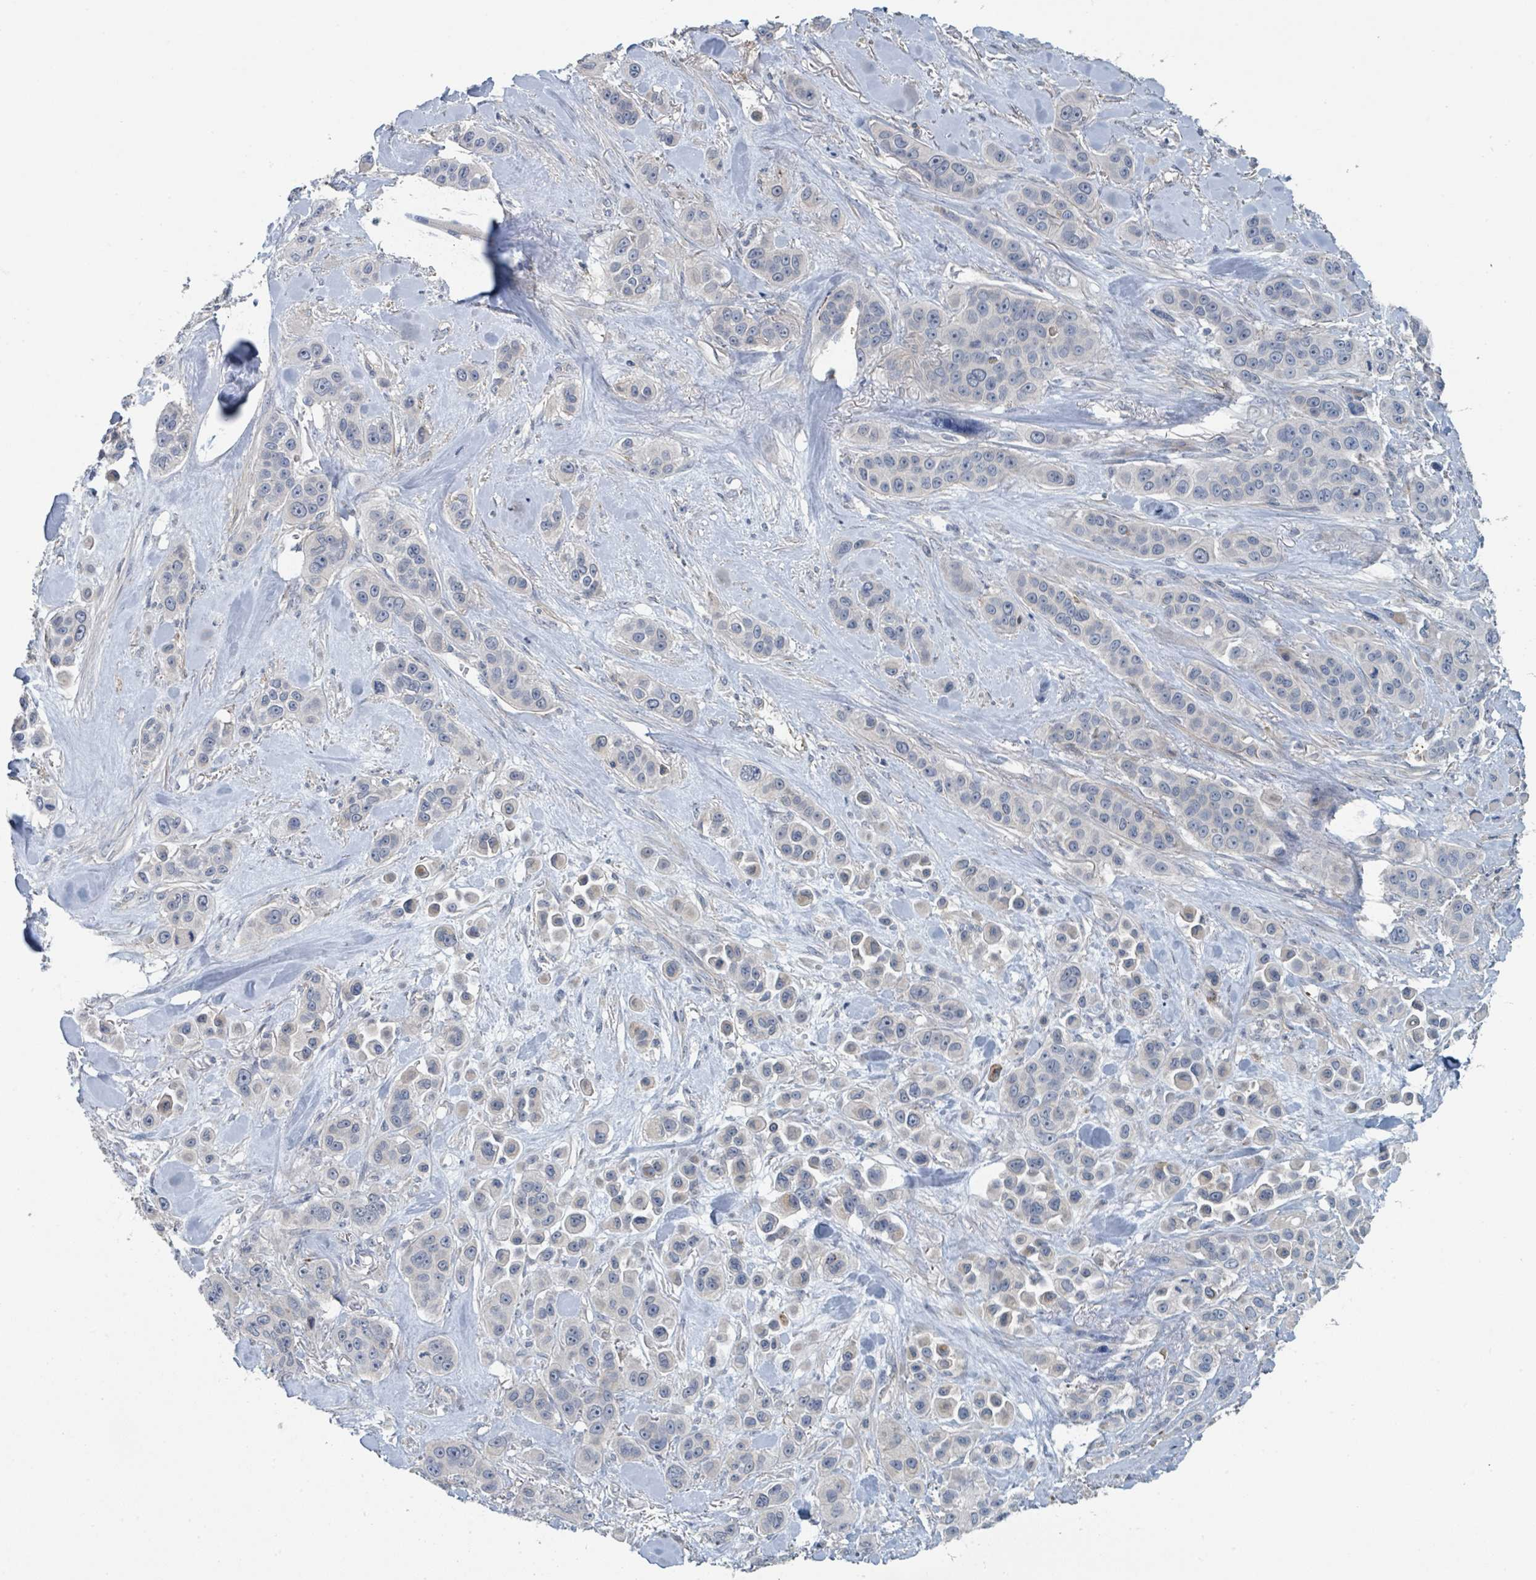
{"staining": {"intensity": "negative", "quantity": "none", "location": "none"}, "tissue": "skin cancer", "cell_type": "Tumor cells", "image_type": "cancer", "snomed": [{"axis": "morphology", "description": "Squamous cell carcinoma, NOS"}, {"axis": "topography", "description": "Skin"}], "caption": "IHC histopathology image of neoplastic tissue: human squamous cell carcinoma (skin) stained with DAB (3,3'-diaminobenzidine) demonstrates no significant protein staining in tumor cells.", "gene": "LRRC42", "patient": {"sex": "male", "age": 67}}